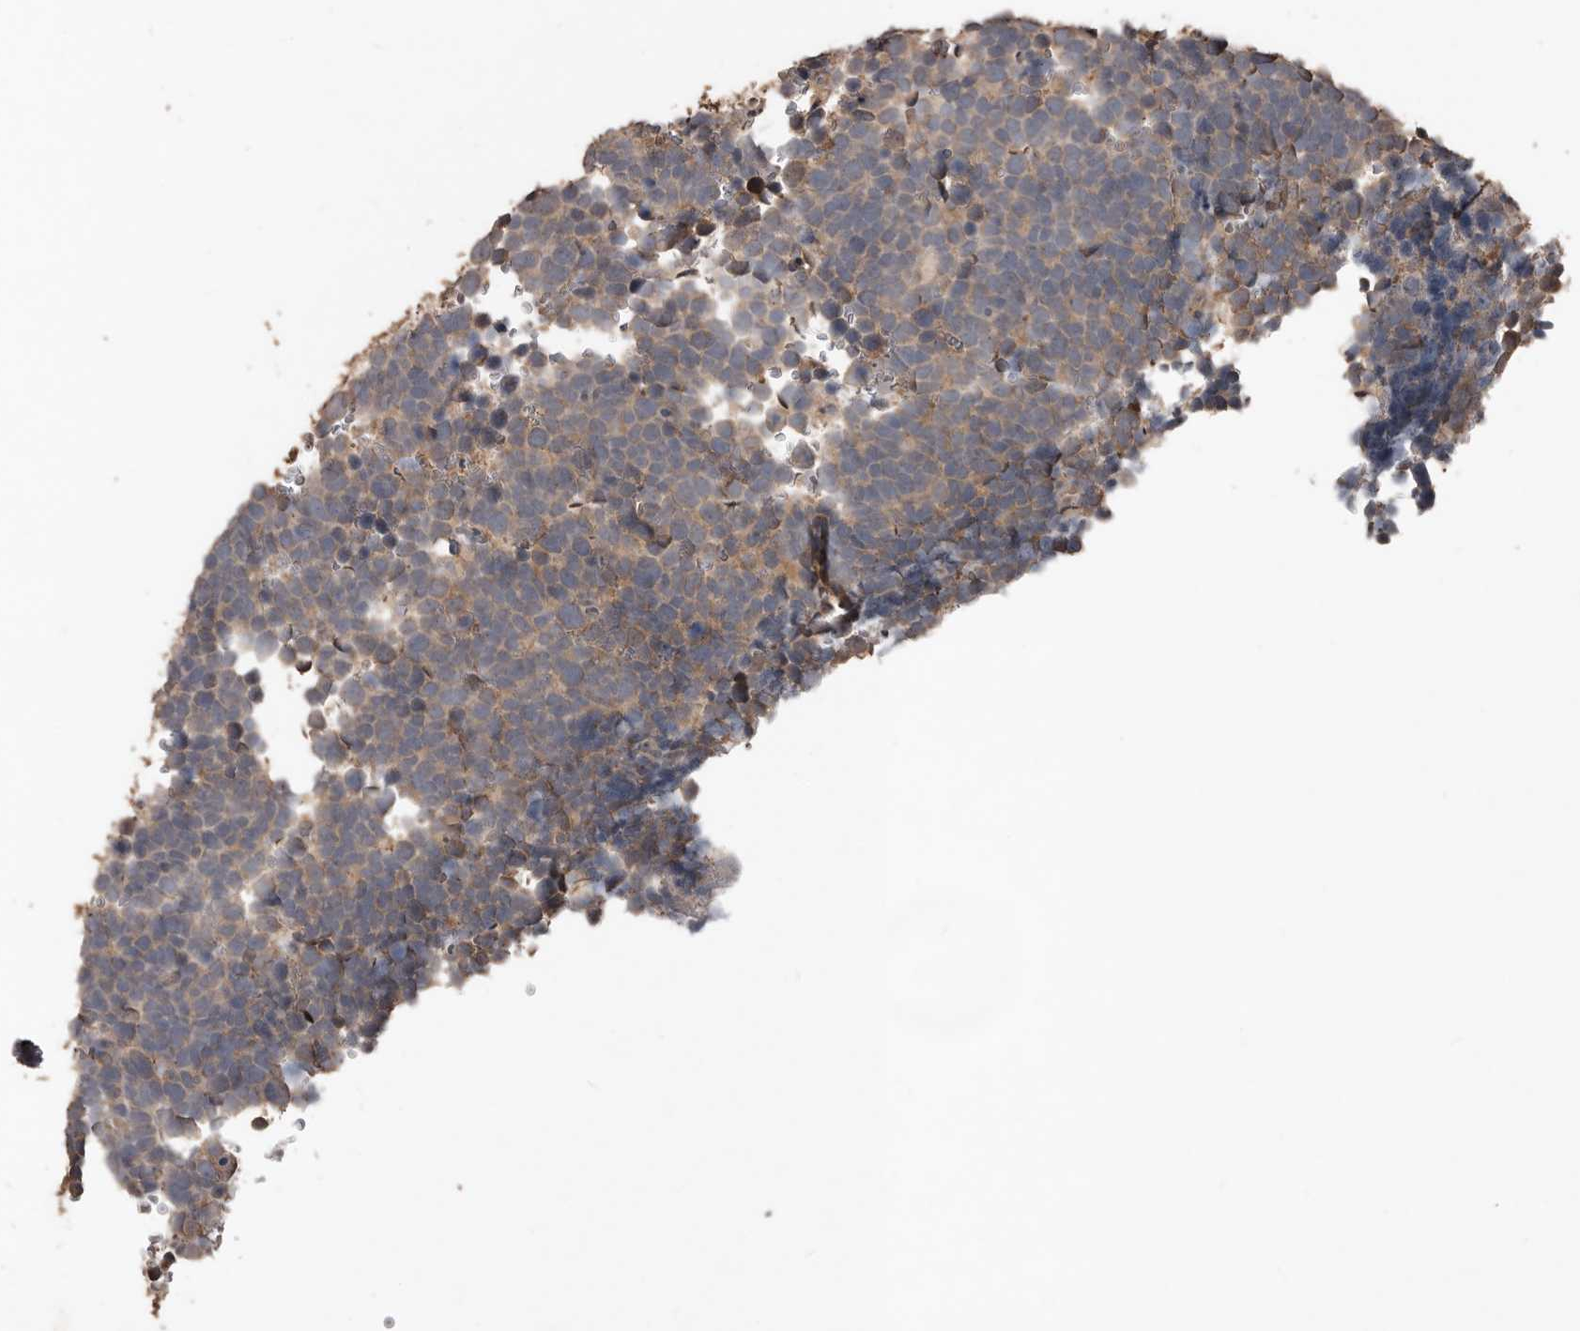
{"staining": {"intensity": "weak", "quantity": "25%-75%", "location": "cytoplasmic/membranous"}, "tissue": "urothelial cancer", "cell_type": "Tumor cells", "image_type": "cancer", "snomed": [{"axis": "morphology", "description": "Urothelial carcinoma, High grade"}, {"axis": "topography", "description": "Urinary bladder"}], "caption": "IHC (DAB (3,3'-diaminobenzidine)) staining of human urothelial cancer demonstrates weak cytoplasmic/membranous protein staining in approximately 25%-75% of tumor cells. Nuclei are stained in blue.", "gene": "BAMBI", "patient": {"sex": "female", "age": 82}}